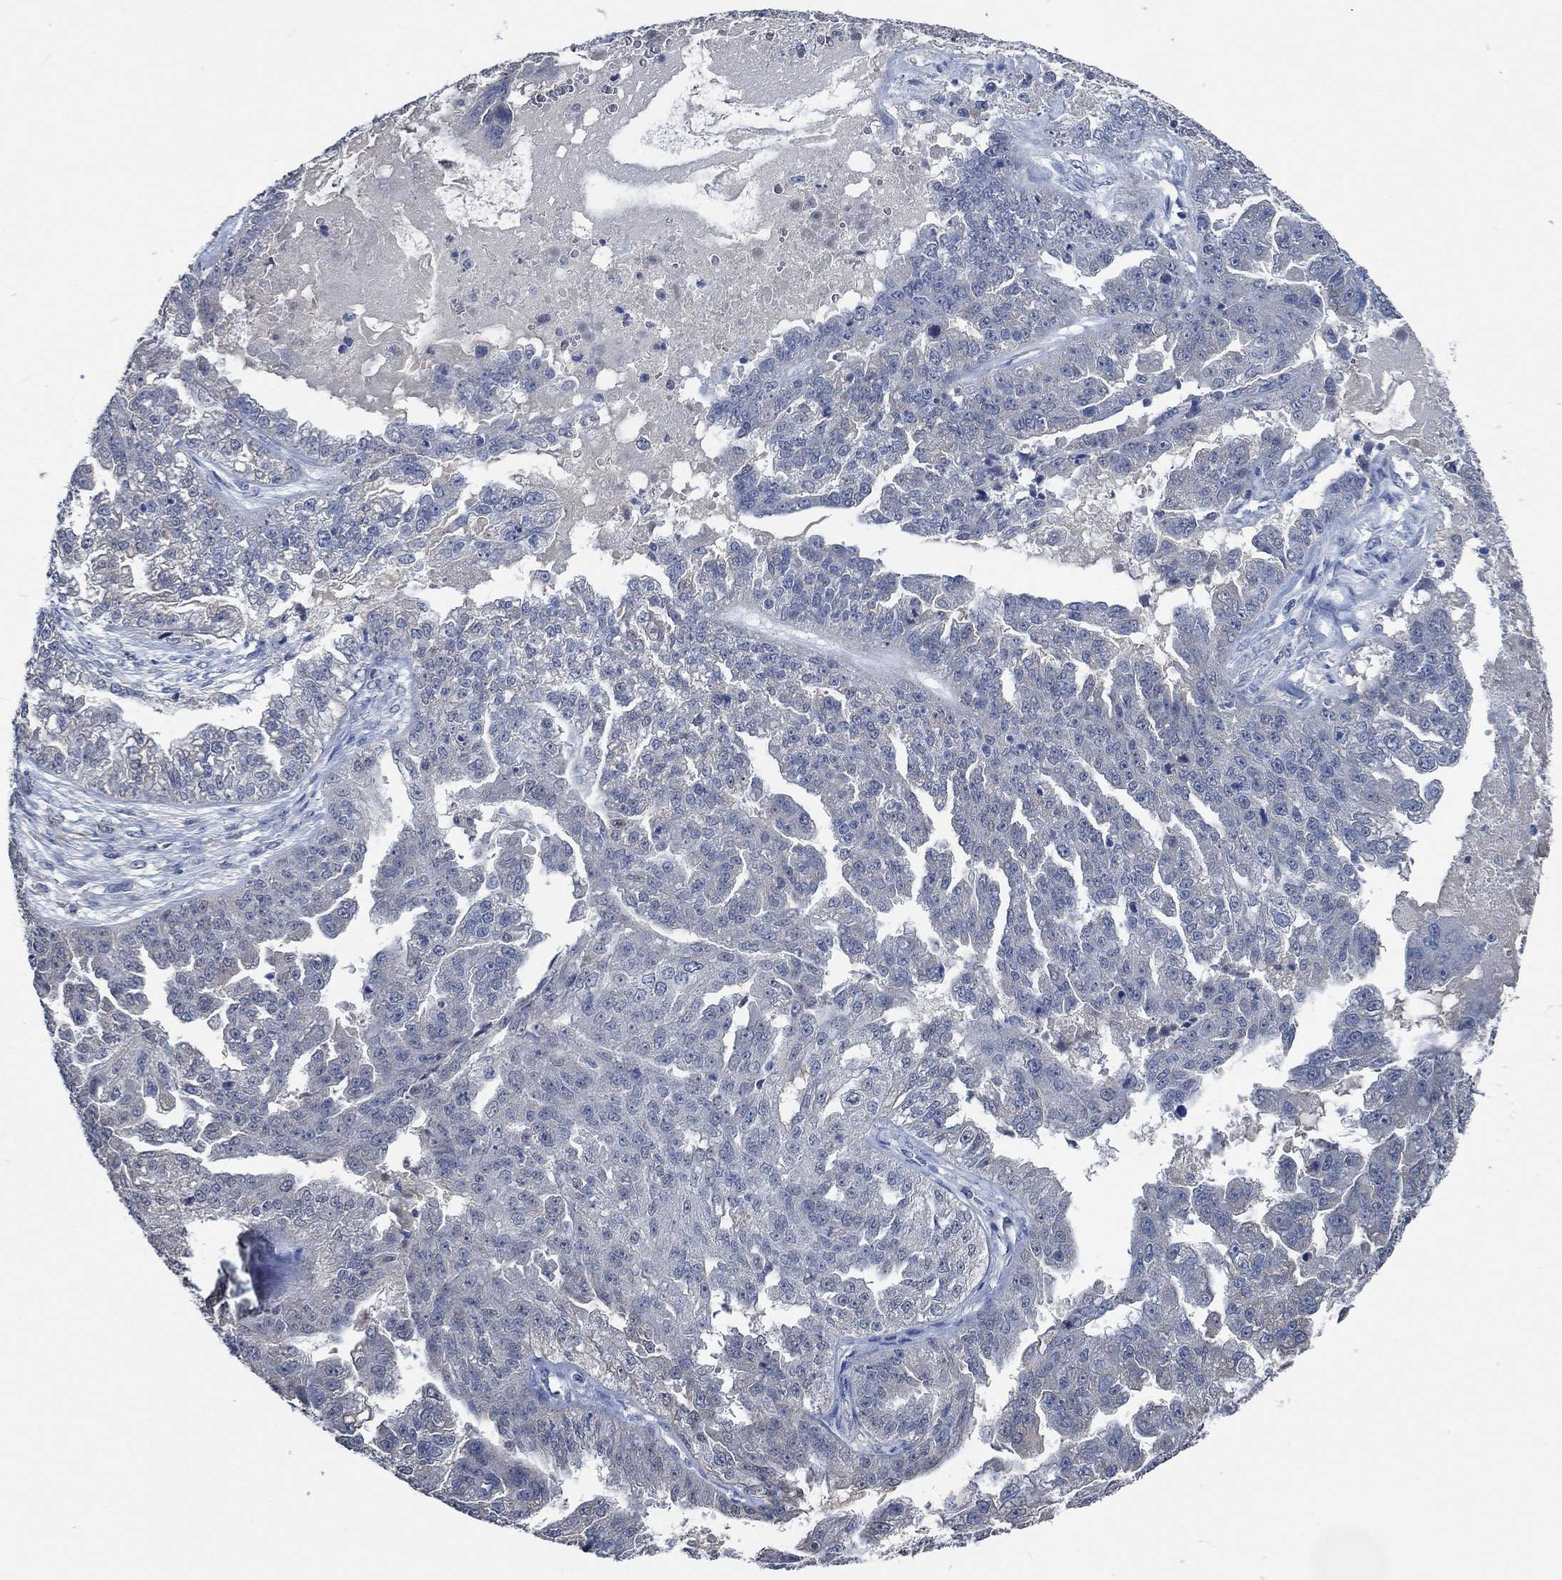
{"staining": {"intensity": "negative", "quantity": "none", "location": "none"}, "tissue": "ovarian cancer", "cell_type": "Tumor cells", "image_type": "cancer", "snomed": [{"axis": "morphology", "description": "Cystadenocarcinoma, serous, NOS"}, {"axis": "topography", "description": "Ovary"}], "caption": "Immunohistochemistry (IHC) of serous cystadenocarcinoma (ovarian) demonstrates no expression in tumor cells. (DAB IHC, high magnification).", "gene": "OBSCN", "patient": {"sex": "female", "age": 58}}